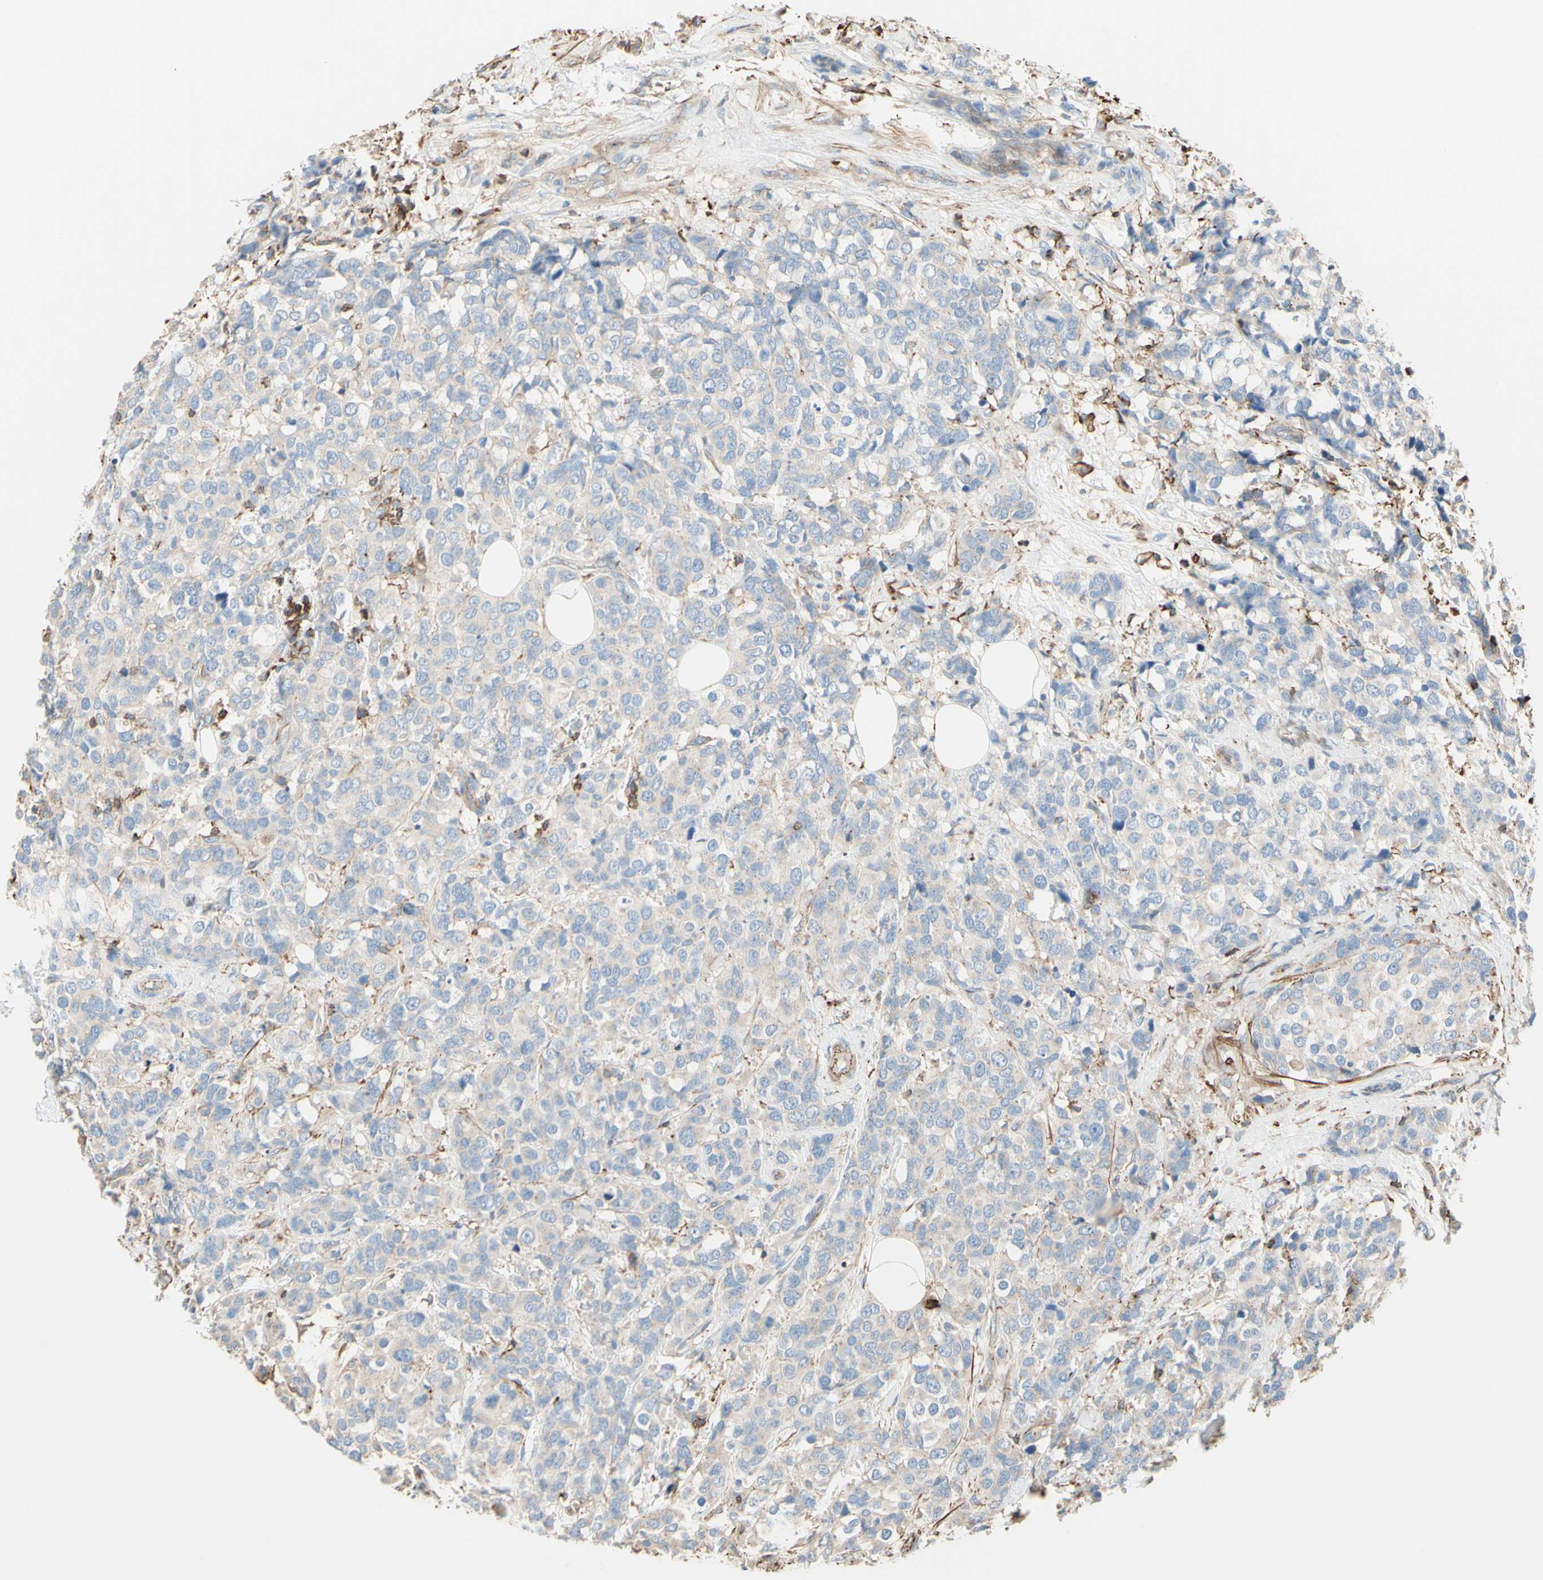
{"staining": {"intensity": "negative", "quantity": "none", "location": "none"}, "tissue": "breast cancer", "cell_type": "Tumor cells", "image_type": "cancer", "snomed": [{"axis": "morphology", "description": "Lobular carcinoma"}, {"axis": "topography", "description": "Breast"}], "caption": "Tumor cells are negative for protein expression in human breast lobular carcinoma. Nuclei are stained in blue.", "gene": "SEMA4C", "patient": {"sex": "female", "age": 59}}